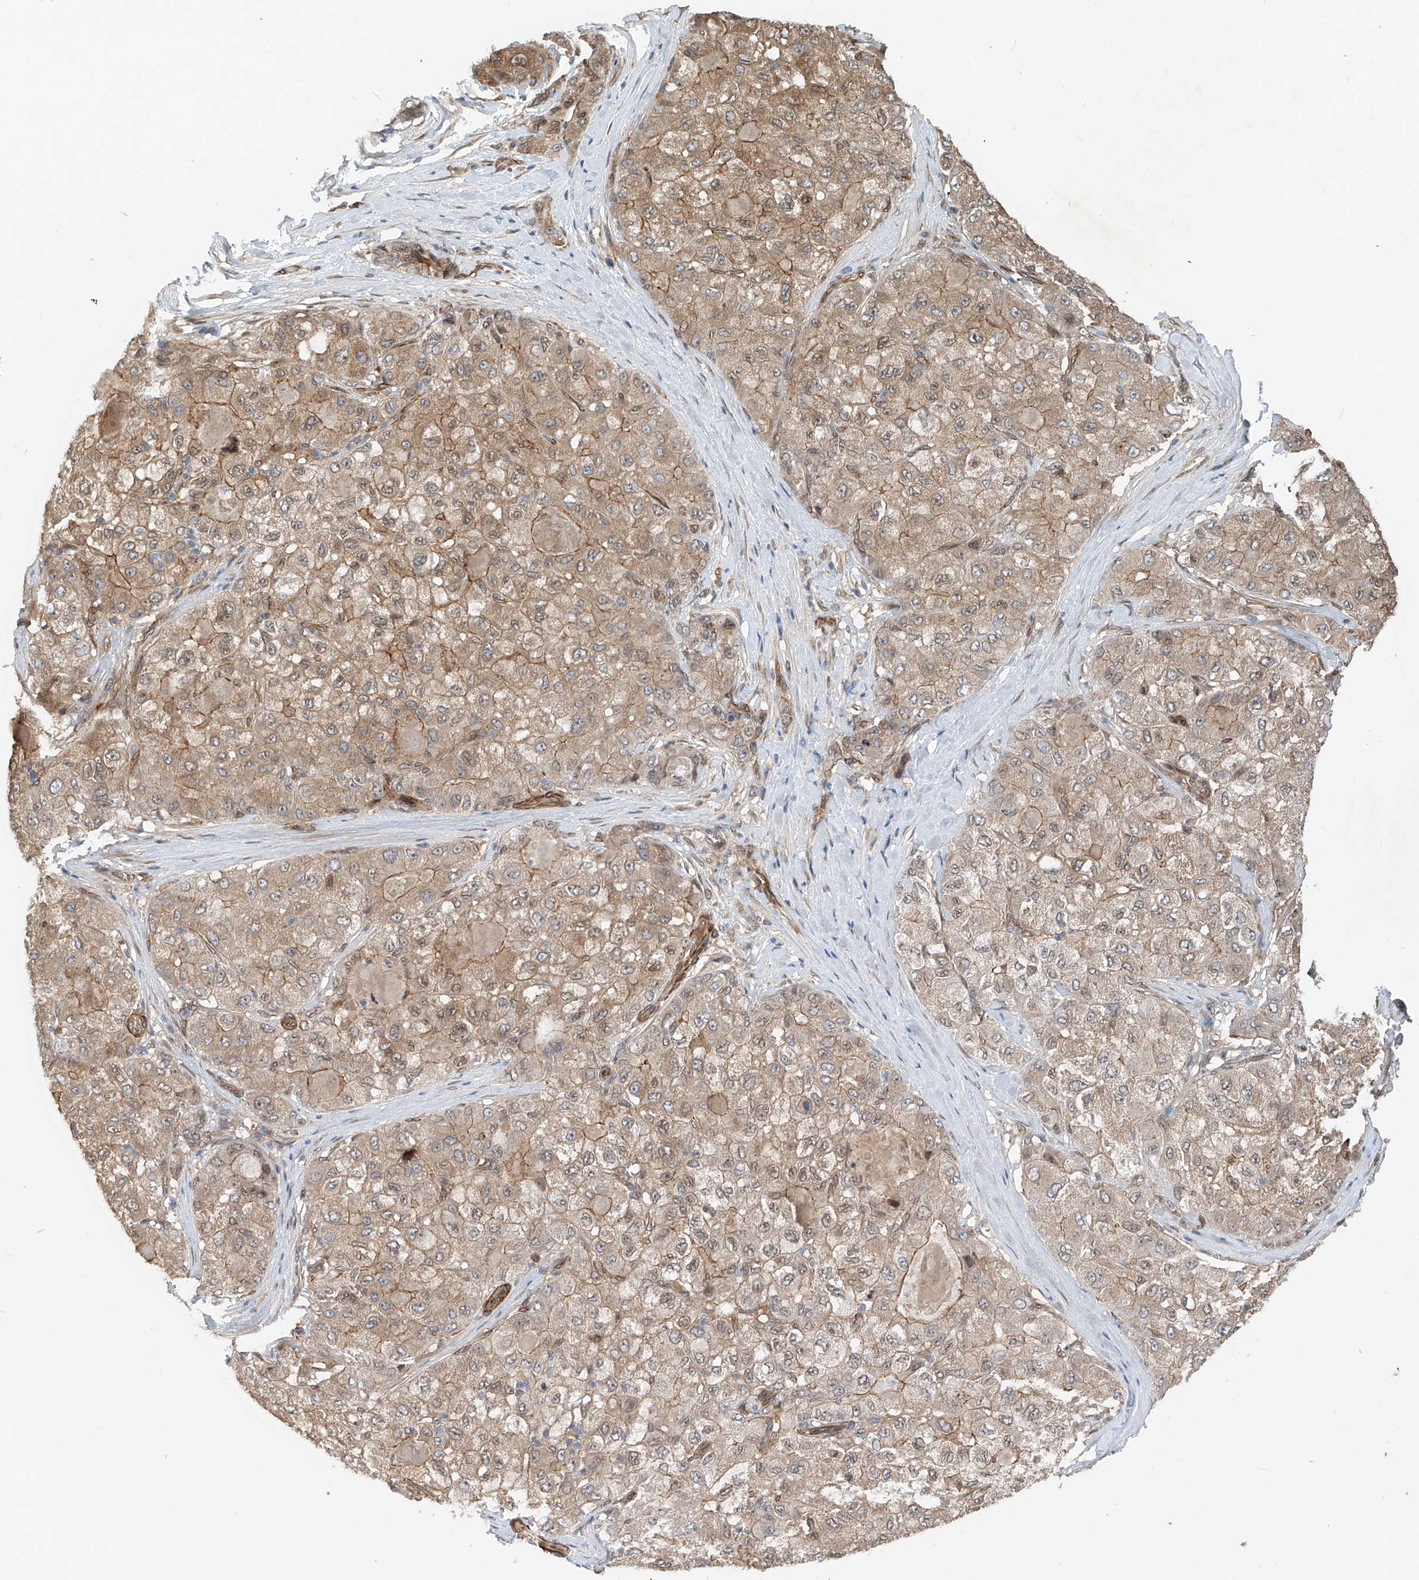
{"staining": {"intensity": "weak", "quantity": "25%-75%", "location": "cytoplasmic/membranous"}, "tissue": "liver cancer", "cell_type": "Tumor cells", "image_type": "cancer", "snomed": [{"axis": "morphology", "description": "Carcinoma, Hepatocellular, NOS"}, {"axis": "topography", "description": "Liver"}], "caption": "Immunohistochemical staining of liver hepatocellular carcinoma demonstrates low levels of weak cytoplasmic/membranous staining in approximately 25%-75% of tumor cells.", "gene": "SASH1", "patient": {"sex": "male", "age": 80}}